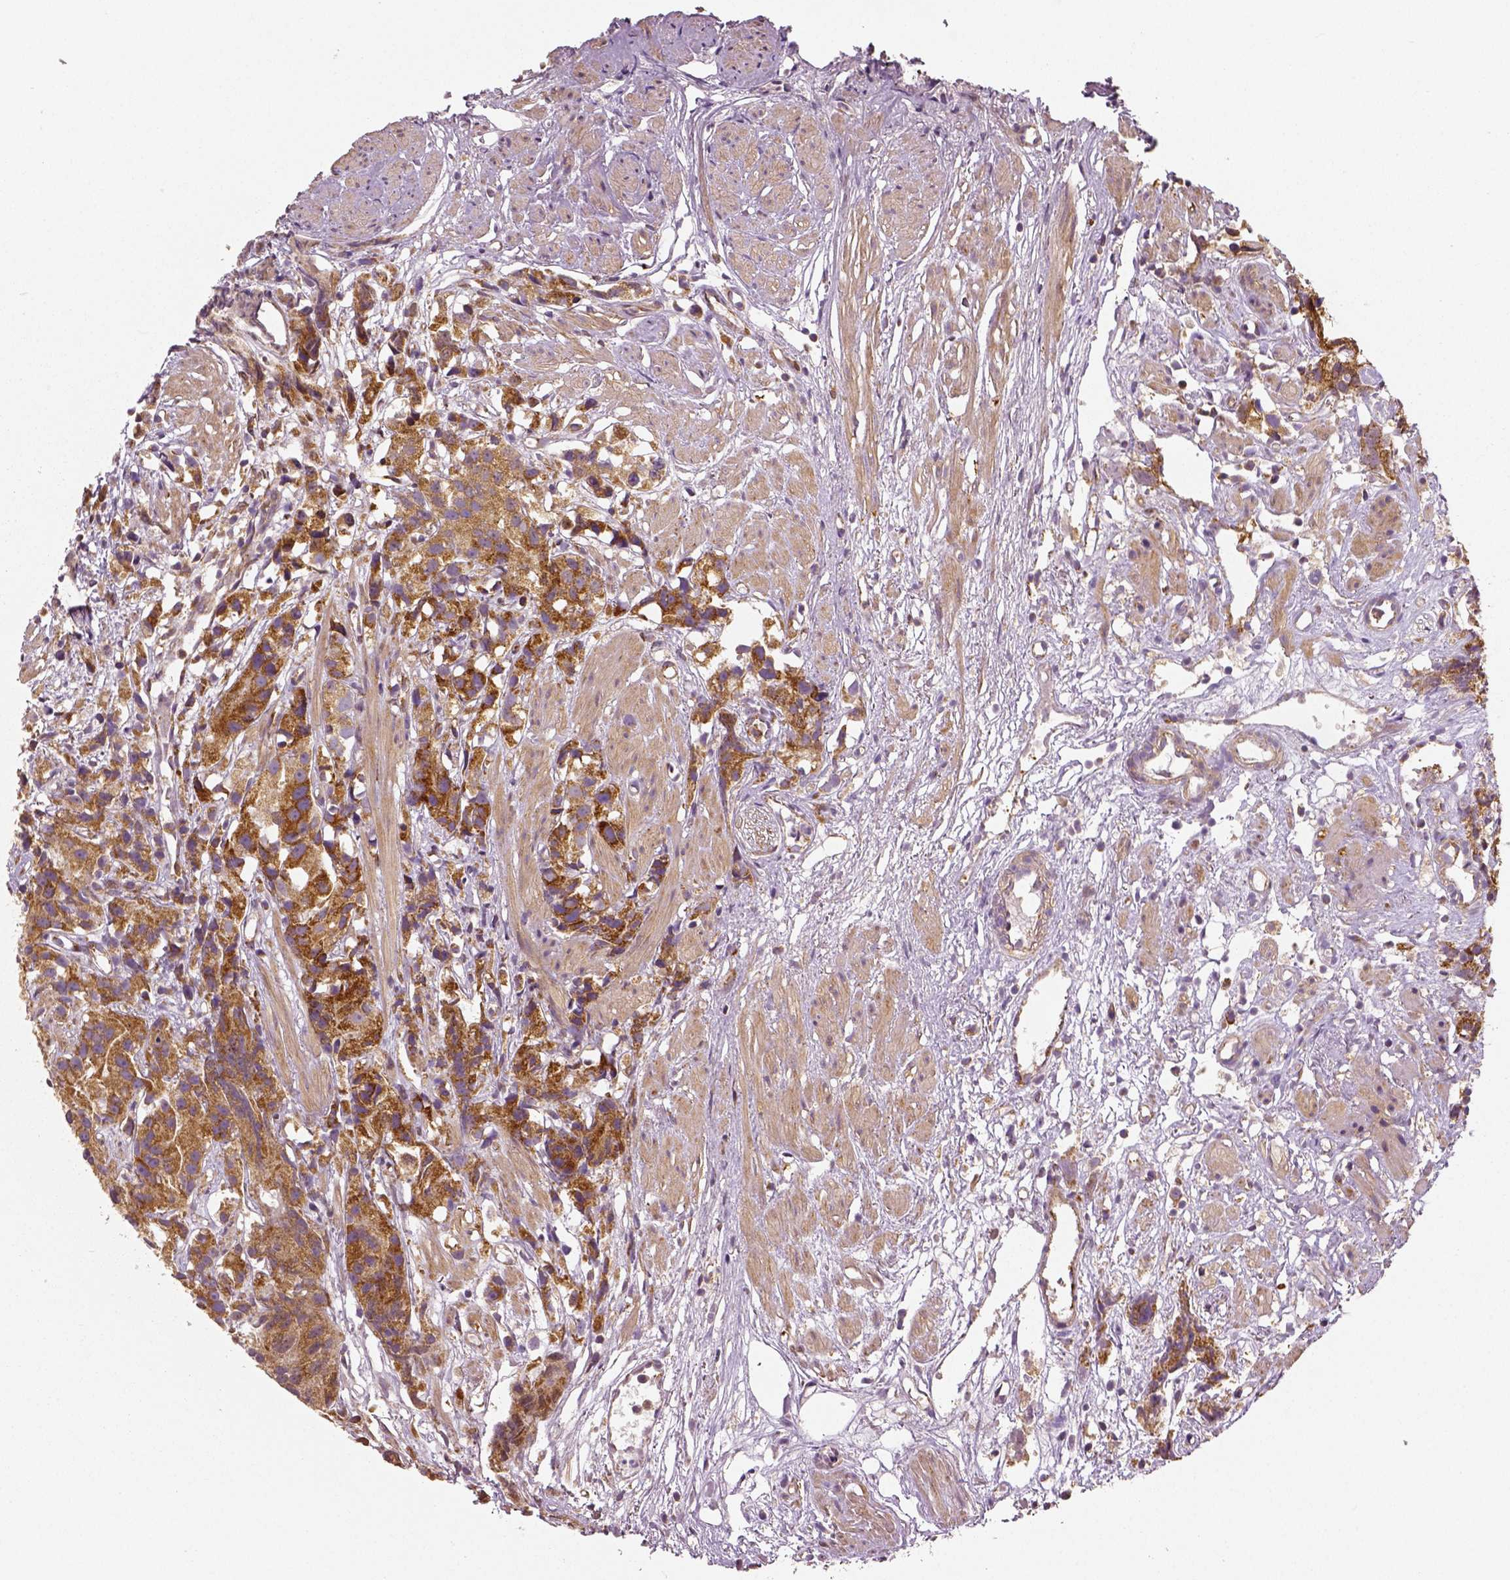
{"staining": {"intensity": "moderate", "quantity": ">75%", "location": "cytoplasmic/membranous"}, "tissue": "prostate cancer", "cell_type": "Tumor cells", "image_type": "cancer", "snomed": [{"axis": "morphology", "description": "Adenocarcinoma, High grade"}, {"axis": "topography", "description": "Prostate"}], "caption": "IHC of prostate high-grade adenocarcinoma reveals medium levels of moderate cytoplasmic/membranous positivity in approximately >75% of tumor cells.", "gene": "PGAM5", "patient": {"sex": "male", "age": 68}}